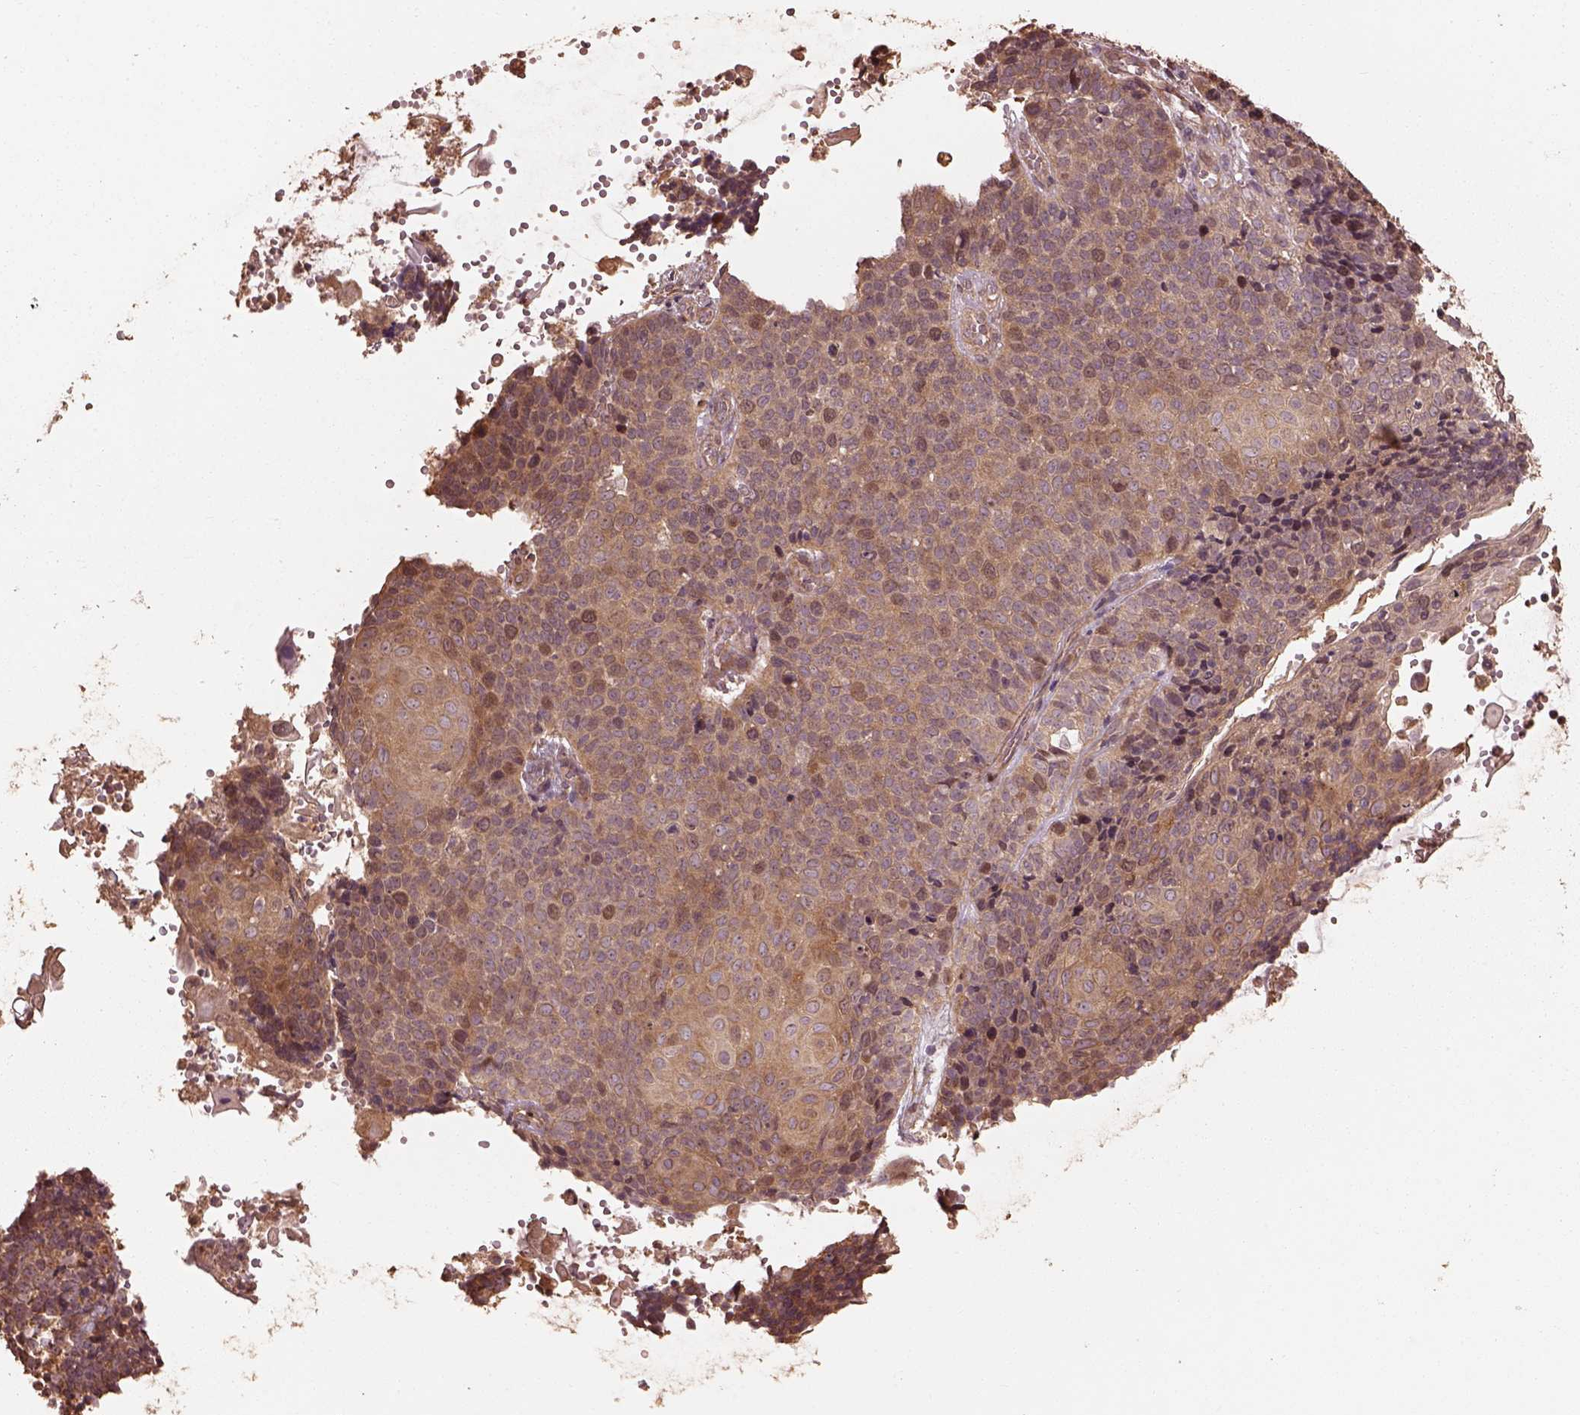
{"staining": {"intensity": "moderate", "quantity": "25%-75%", "location": "cytoplasmic/membranous"}, "tissue": "cervical cancer", "cell_type": "Tumor cells", "image_type": "cancer", "snomed": [{"axis": "morphology", "description": "Squamous cell carcinoma, NOS"}, {"axis": "topography", "description": "Cervix"}], "caption": "Human squamous cell carcinoma (cervical) stained with a protein marker demonstrates moderate staining in tumor cells.", "gene": "METTL4", "patient": {"sex": "female", "age": 39}}